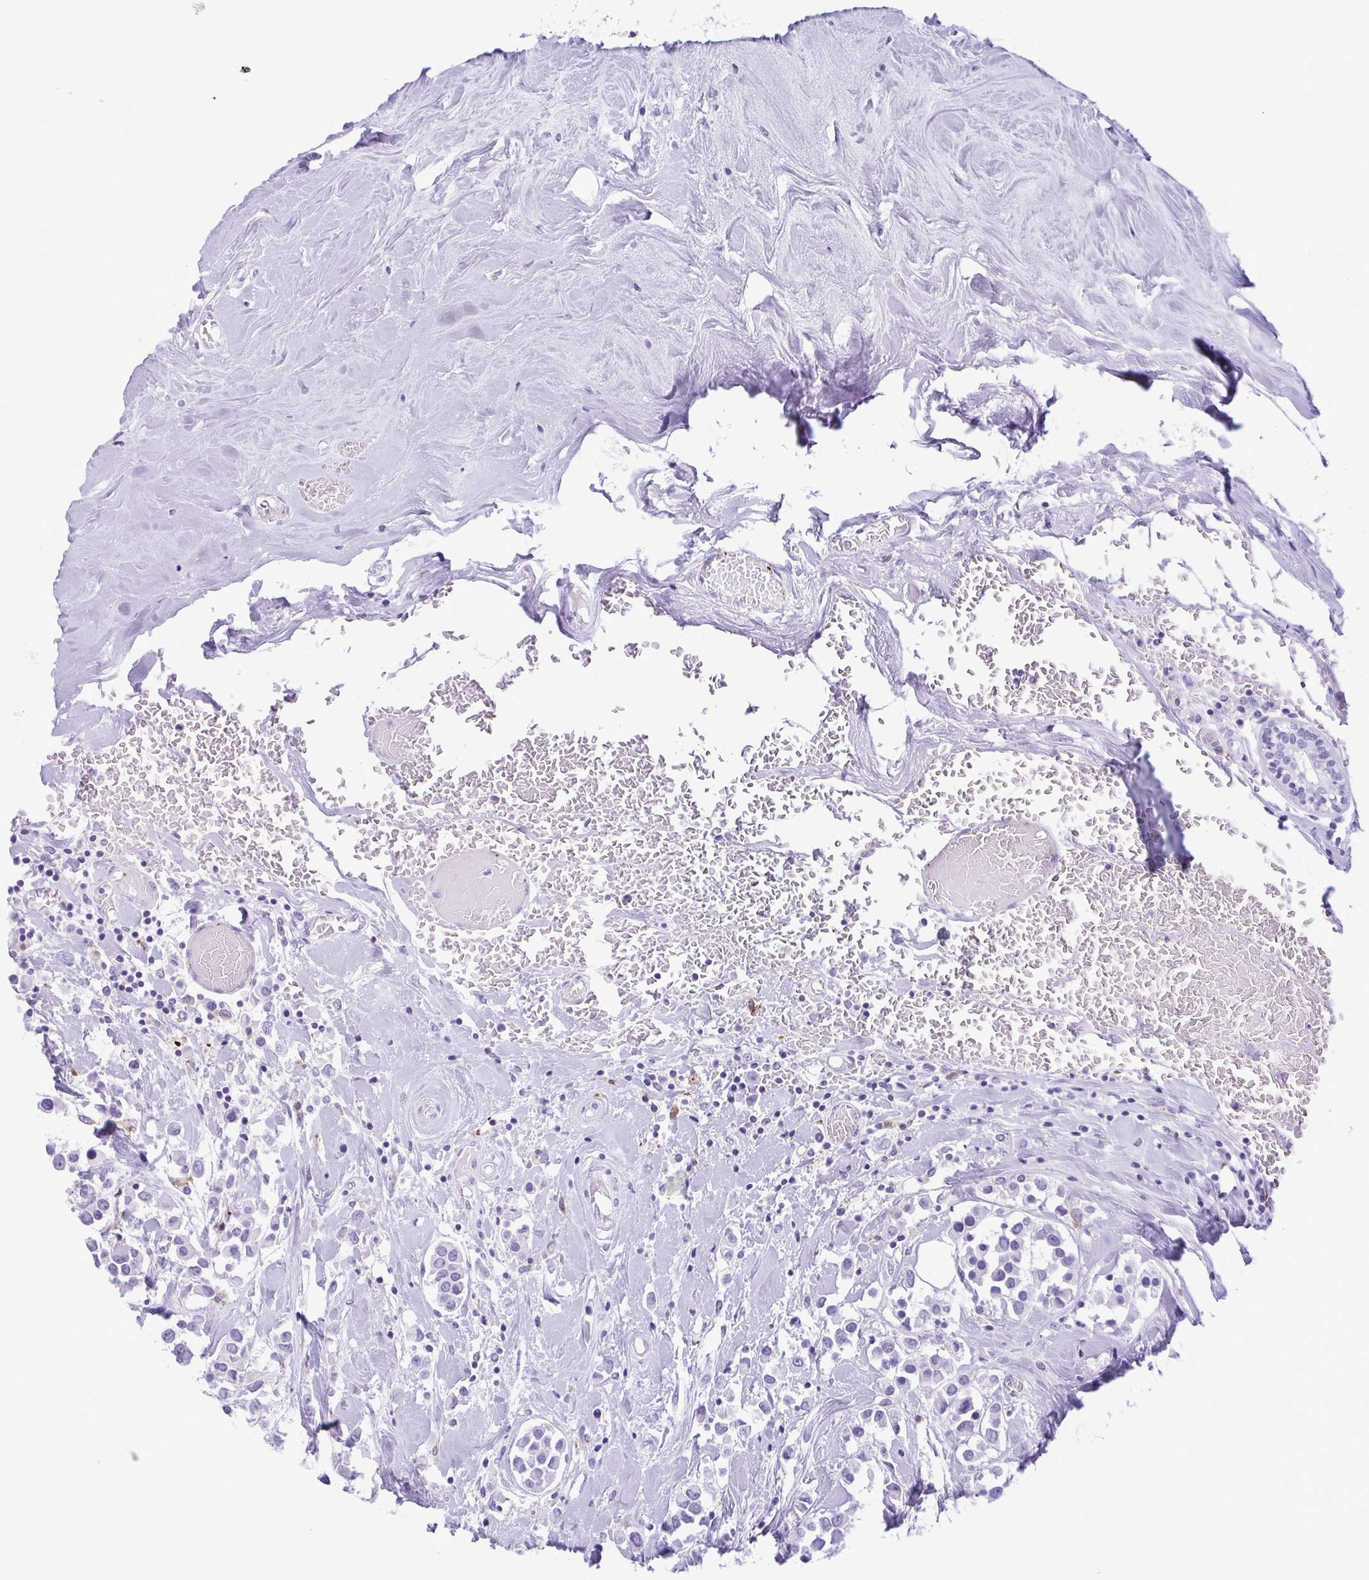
{"staining": {"intensity": "negative", "quantity": "none", "location": "none"}, "tissue": "breast cancer", "cell_type": "Tumor cells", "image_type": "cancer", "snomed": [{"axis": "morphology", "description": "Duct carcinoma"}, {"axis": "topography", "description": "Breast"}], "caption": "High magnification brightfield microscopy of breast cancer stained with DAB (brown) and counterstained with hematoxylin (blue): tumor cells show no significant expression. (Stains: DAB immunohistochemistry with hematoxylin counter stain, Microscopy: brightfield microscopy at high magnification).", "gene": "TCEAL3", "patient": {"sex": "female", "age": 61}}